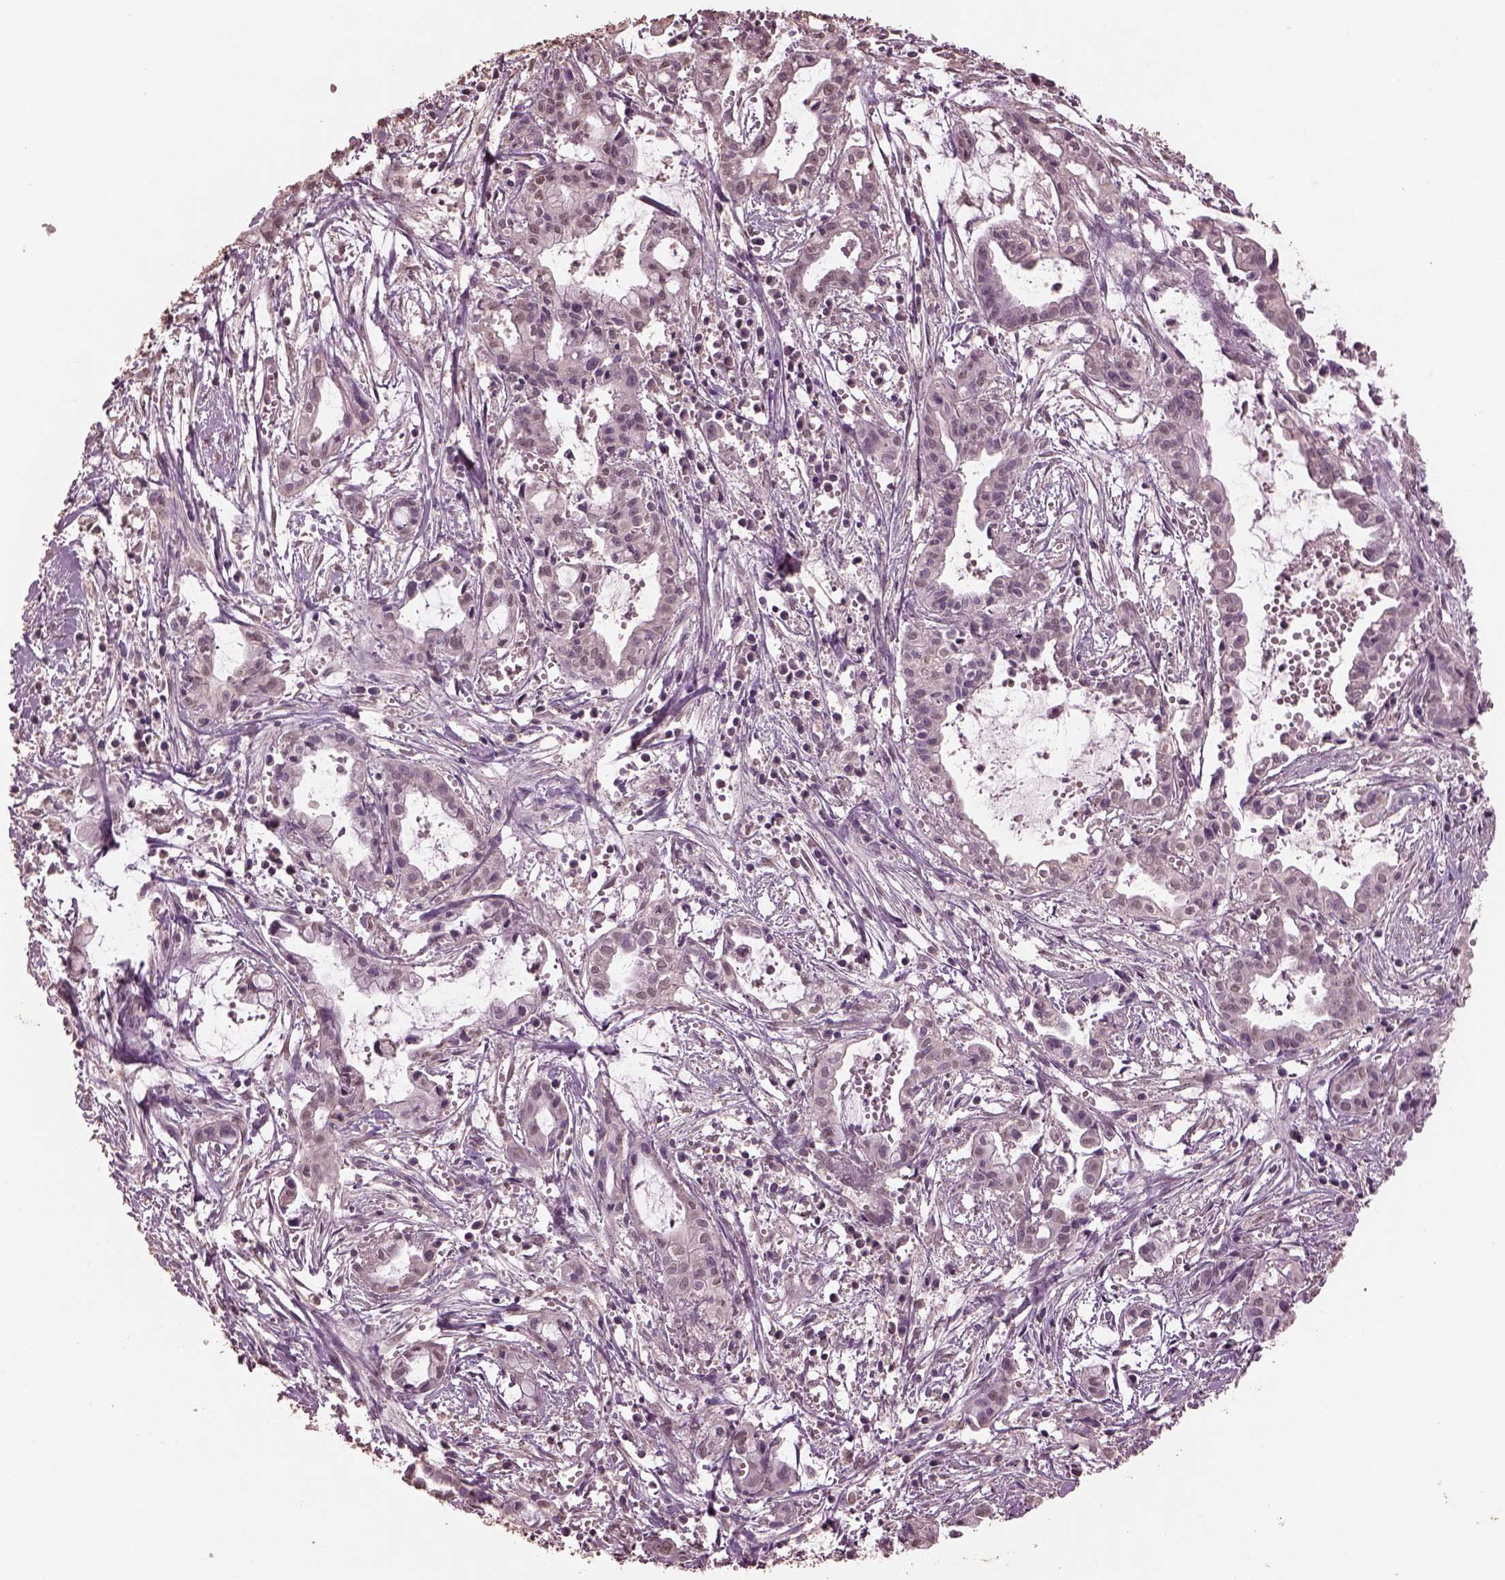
{"staining": {"intensity": "negative", "quantity": "none", "location": "none"}, "tissue": "pancreatic cancer", "cell_type": "Tumor cells", "image_type": "cancer", "snomed": [{"axis": "morphology", "description": "Adenocarcinoma, NOS"}, {"axis": "topography", "description": "Pancreas"}], "caption": "IHC micrograph of neoplastic tissue: human pancreatic adenocarcinoma stained with DAB (3,3'-diaminobenzidine) exhibits no significant protein staining in tumor cells.", "gene": "CPT1C", "patient": {"sex": "male", "age": 48}}